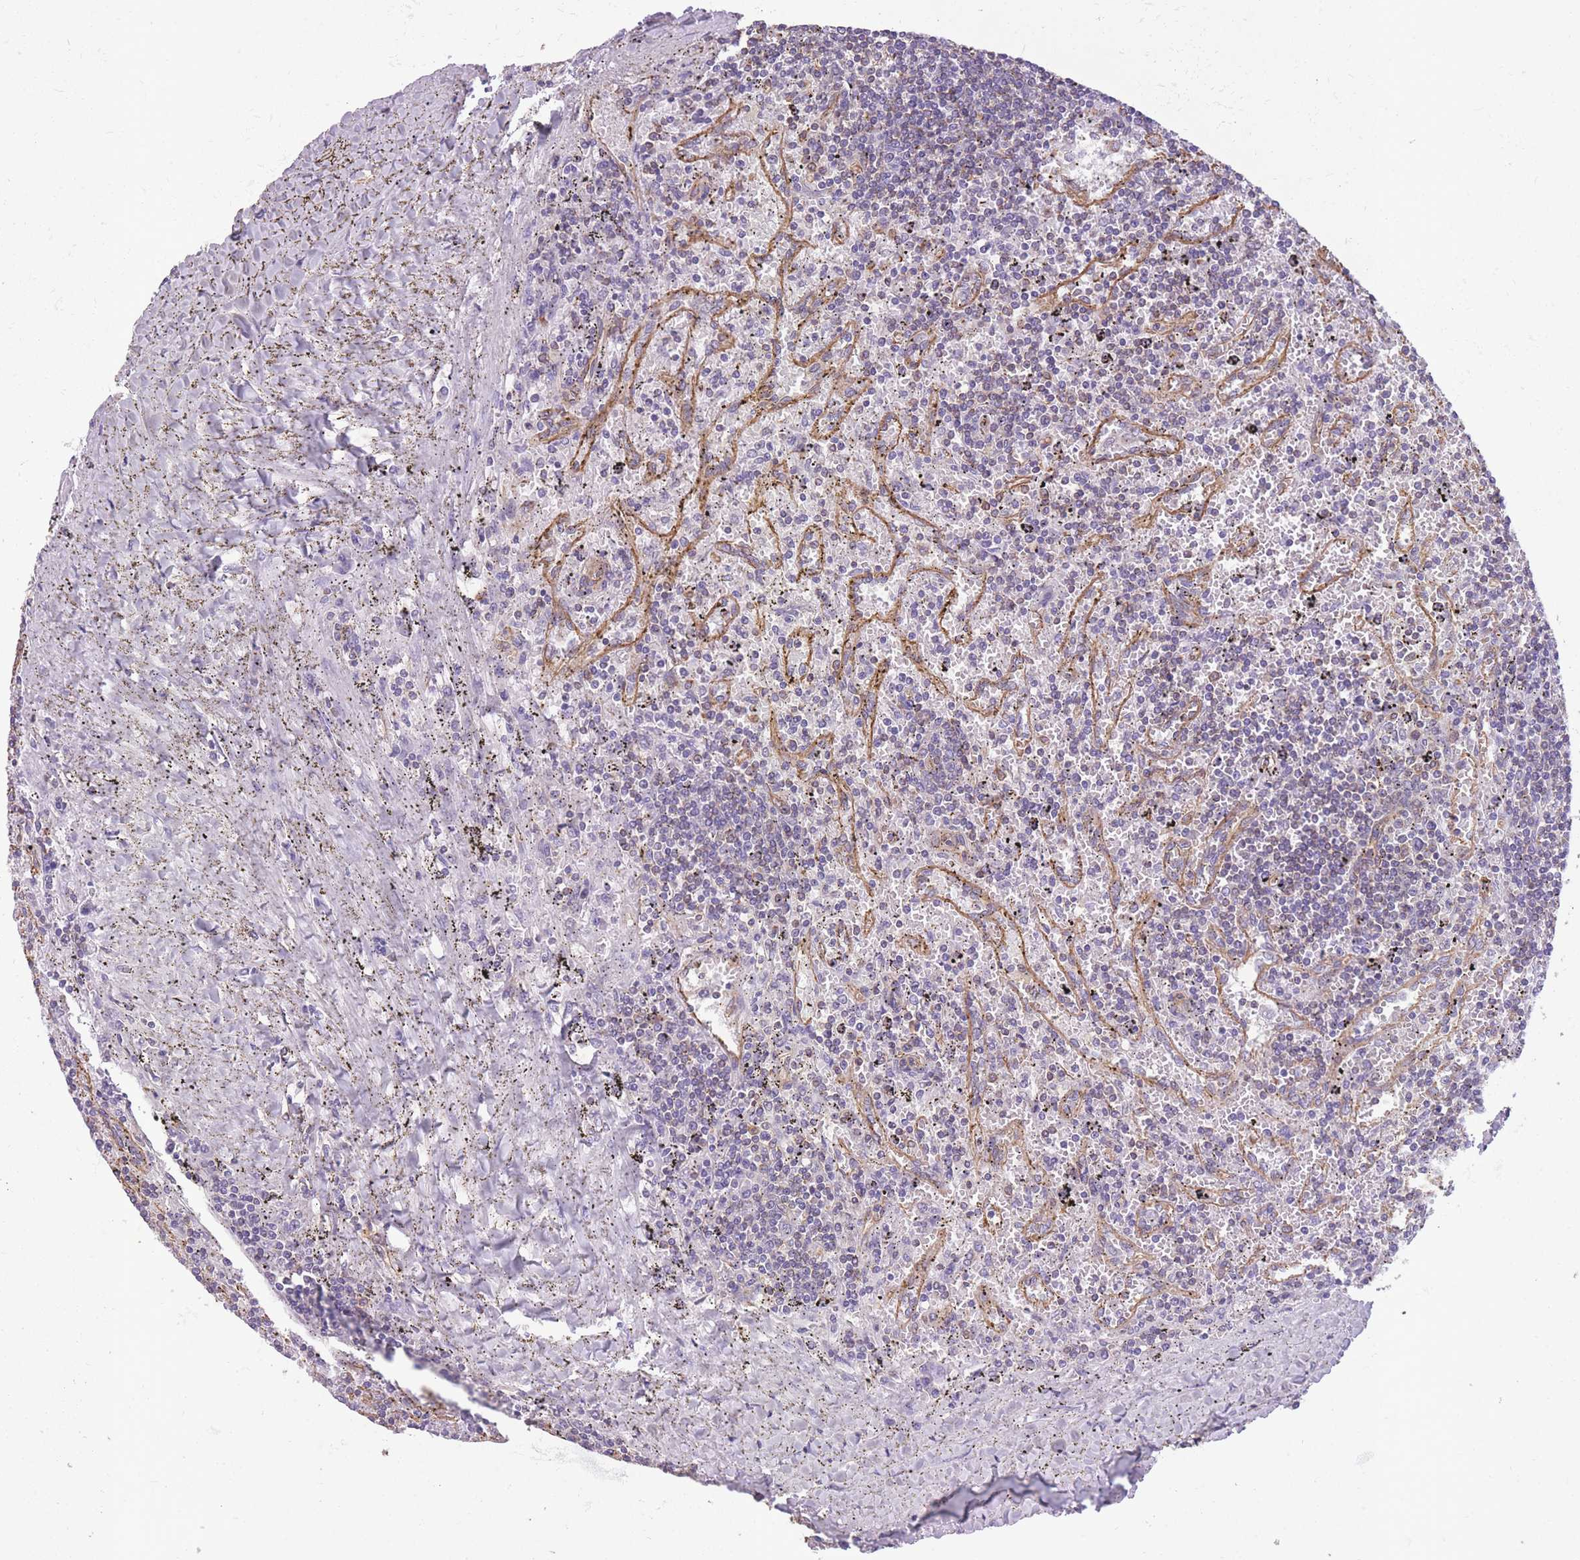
{"staining": {"intensity": "negative", "quantity": "none", "location": "none"}, "tissue": "lymphoma", "cell_type": "Tumor cells", "image_type": "cancer", "snomed": [{"axis": "morphology", "description": "Malignant lymphoma, non-Hodgkin's type, Low grade"}, {"axis": "topography", "description": "Spleen"}], "caption": "This is an immunohistochemistry micrograph of human low-grade malignant lymphoma, non-Hodgkin's type. There is no positivity in tumor cells.", "gene": "ADD1", "patient": {"sex": "male", "age": 76}}